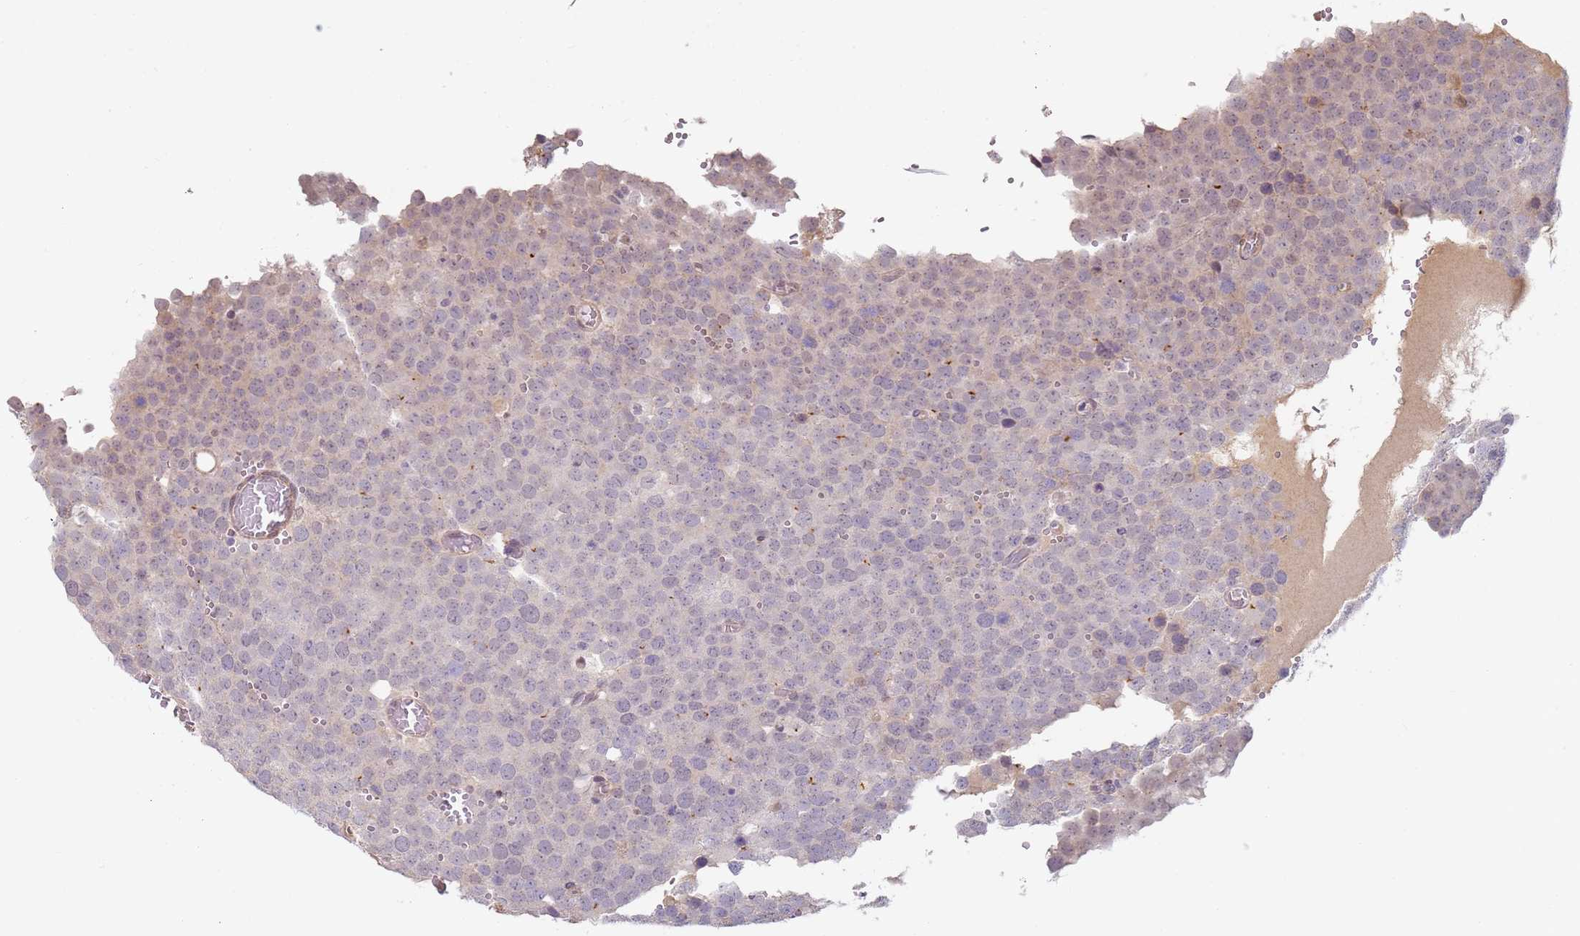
{"staining": {"intensity": "negative", "quantity": "none", "location": "none"}, "tissue": "testis cancer", "cell_type": "Tumor cells", "image_type": "cancer", "snomed": [{"axis": "morphology", "description": "Normal tissue, NOS"}, {"axis": "morphology", "description": "Seminoma, NOS"}, {"axis": "topography", "description": "Testis"}], "caption": "The IHC photomicrograph has no significant expression in tumor cells of testis cancer tissue. The staining is performed using DAB (3,3'-diaminobenzidine) brown chromogen with nuclei counter-stained in using hematoxylin.", "gene": "WDR93", "patient": {"sex": "male", "age": 71}}